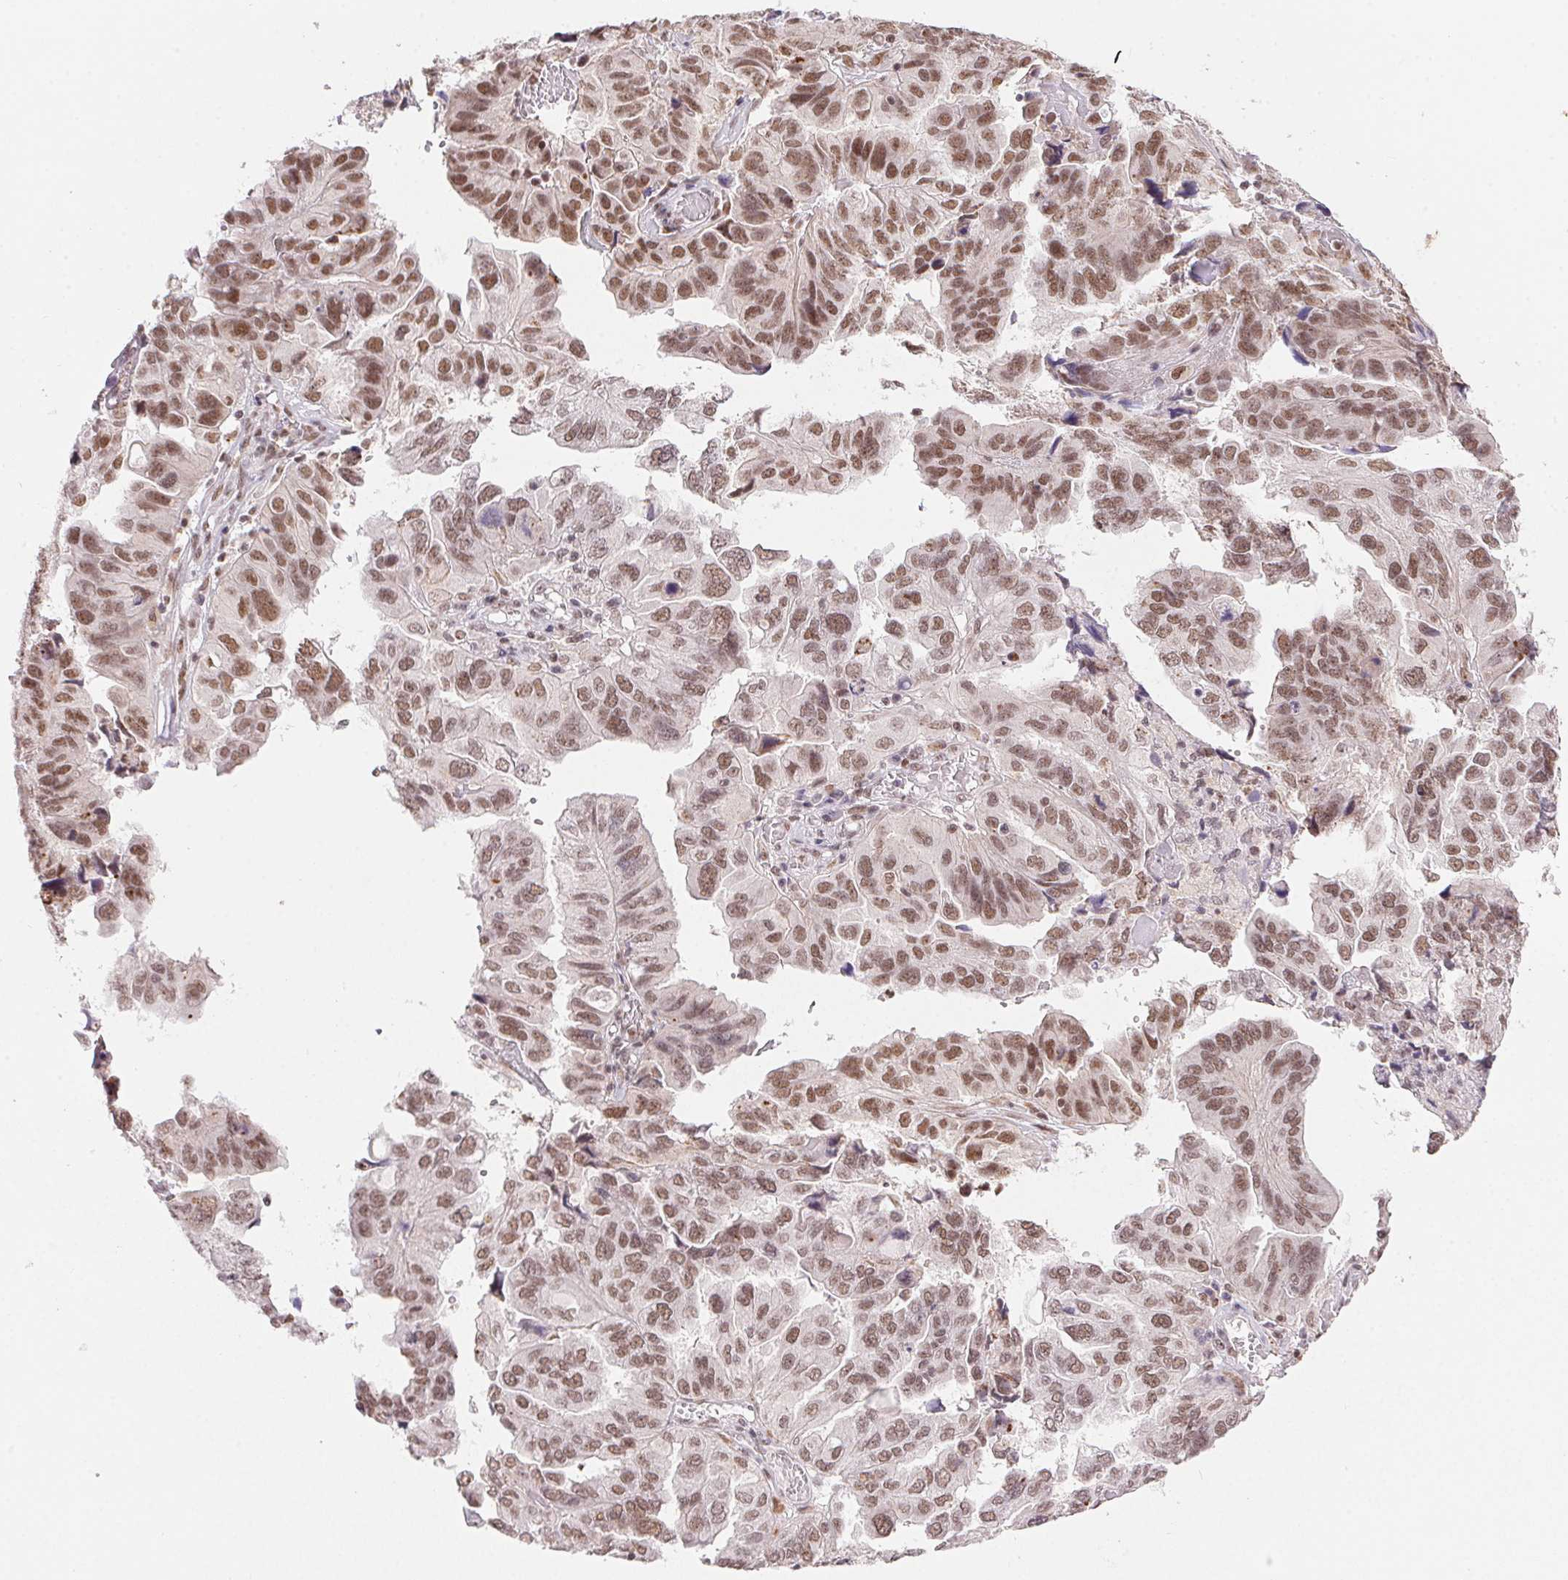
{"staining": {"intensity": "moderate", "quantity": ">75%", "location": "nuclear"}, "tissue": "ovarian cancer", "cell_type": "Tumor cells", "image_type": "cancer", "snomed": [{"axis": "morphology", "description": "Cystadenocarcinoma, serous, NOS"}, {"axis": "topography", "description": "Ovary"}], "caption": "Serous cystadenocarcinoma (ovarian) stained for a protein shows moderate nuclear positivity in tumor cells.", "gene": "NFE2L1", "patient": {"sex": "female", "age": 79}}